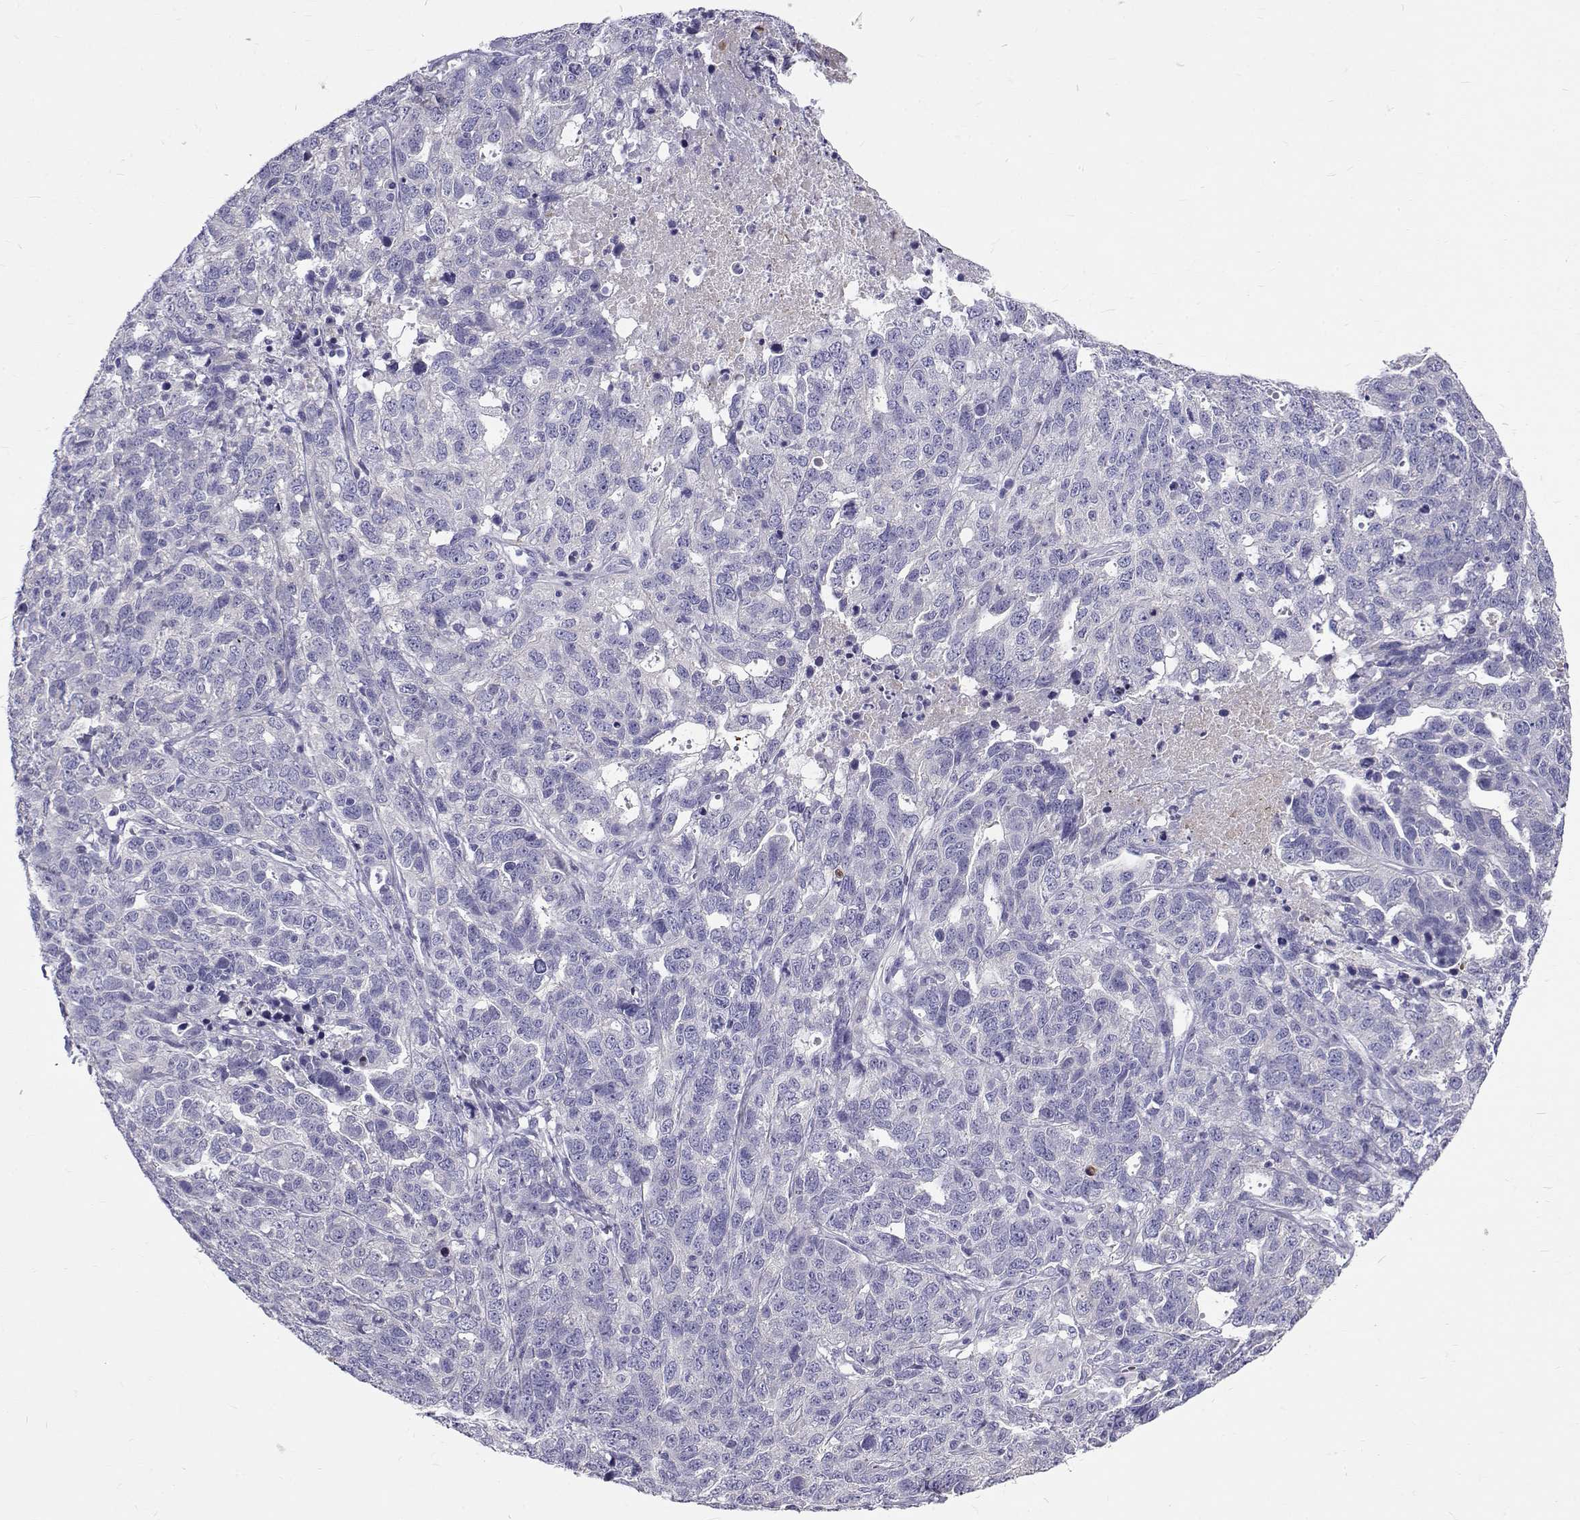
{"staining": {"intensity": "negative", "quantity": "none", "location": "none"}, "tissue": "ovarian cancer", "cell_type": "Tumor cells", "image_type": "cancer", "snomed": [{"axis": "morphology", "description": "Cystadenocarcinoma, serous, NOS"}, {"axis": "topography", "description": "Ovary"}], "caption": "DAB immunohistochemical staining of human ovarian cancer shows no significant expression in tumor cells.", "gene": "IGSF1", "patient": {"sex": "female", "age": 71}}